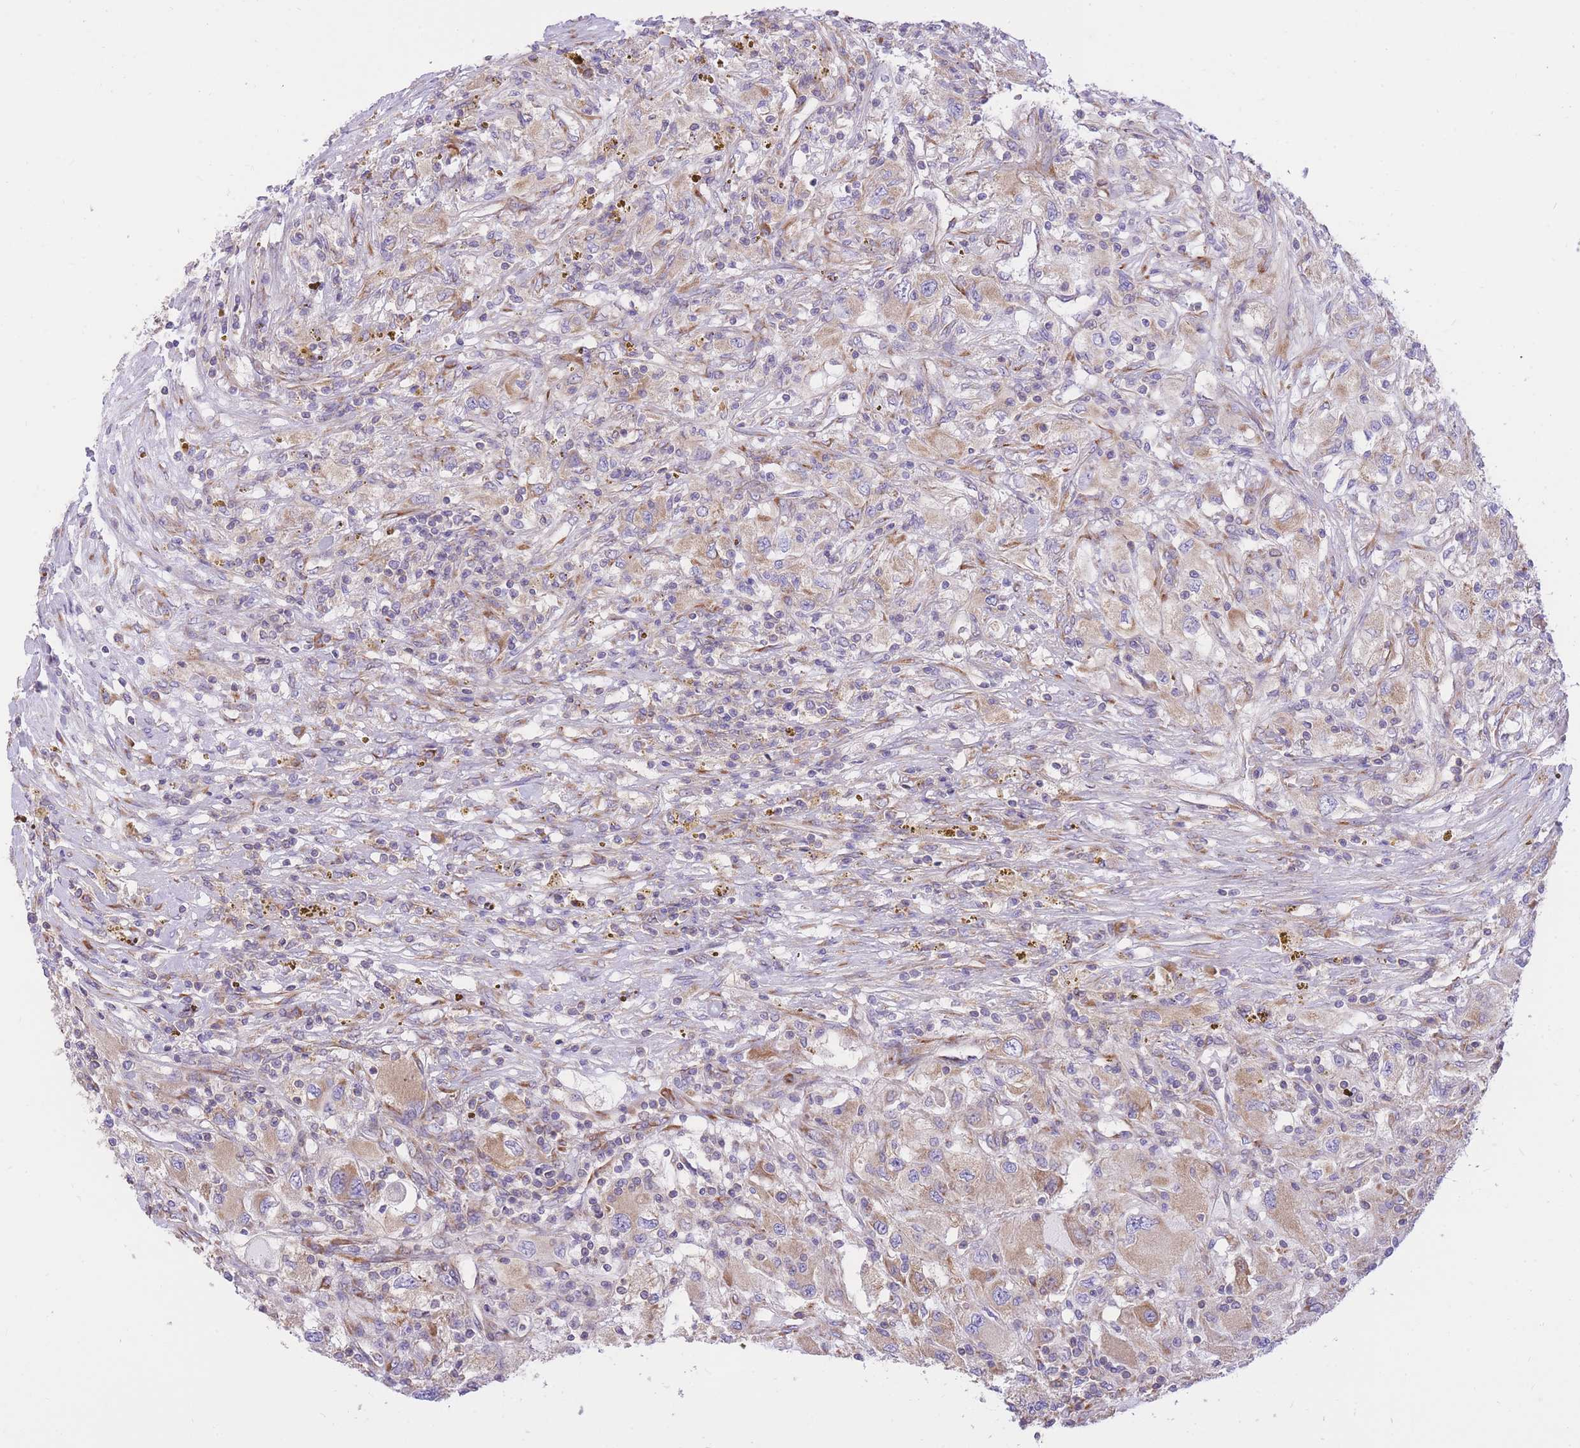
{"staining": {"intensity": "weak", "quantity": ">75%", "location": "cytoplasmic/membranous"}, "tissue": "renal cancer", "cell_type": "Tumor cells", "image_type": "cancer", "snomed": [{"axis": "morphology", "description": "Adenocarcinoma, NOS"}, {"axis": "topography", "description": "Kidney"}], "caption": "A low amount of weak cytoplasmic/membranous positivity is seen in about >75% of tumor cells in renal cancer (adenocarcinoma) tissue. Using DAB (3,3'-diaminobenzidine) (brown) and hematoxylin (blue) stains, captured at high magnification using brightfield microscopy.", "gene": "GBP7", "patient": {"sex": "female", "age": 67}}